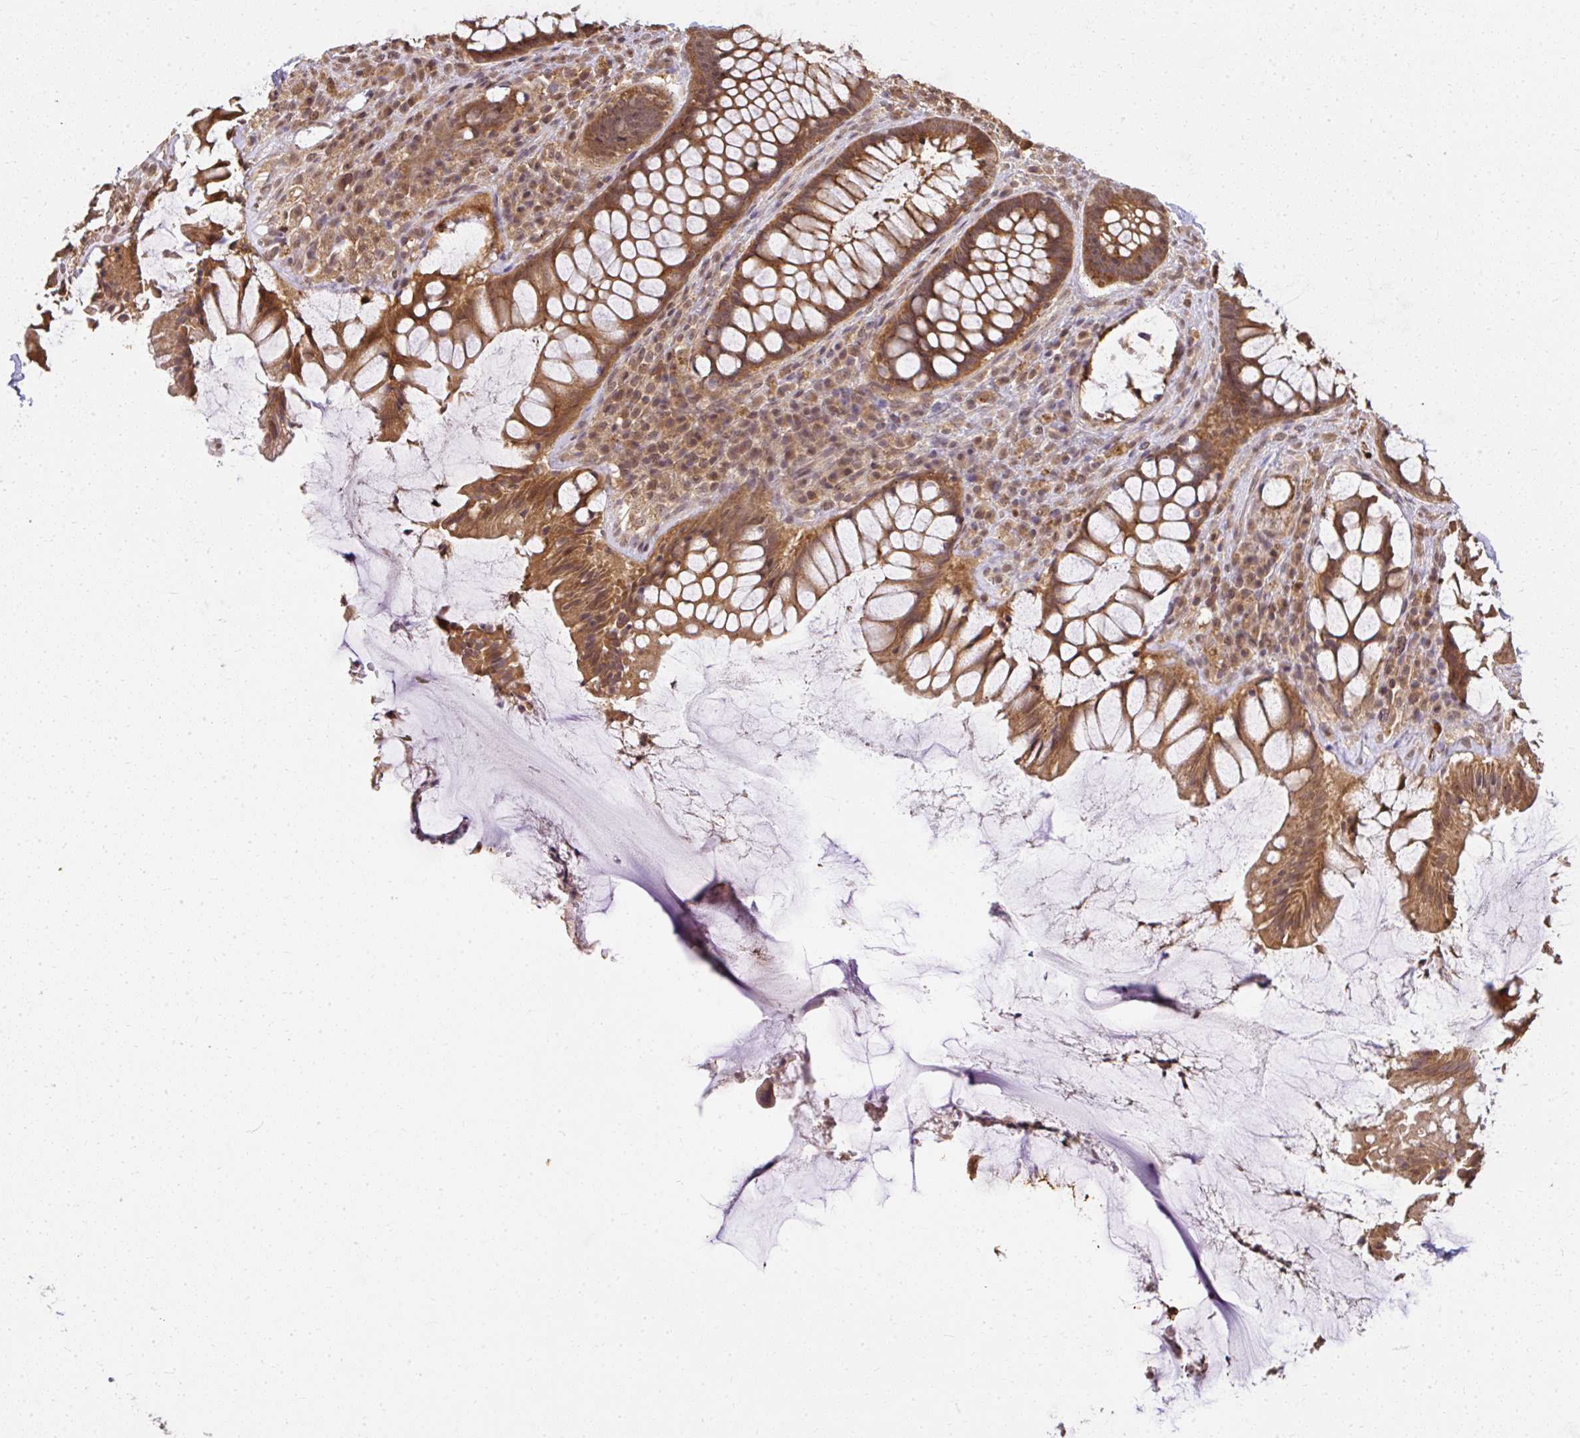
{"staining": {"intensity": "strong", "quantity": ">75%", "location": "cytoplasmic/membranous"}, "tissue": "rectum", "cell_type": "Glandular cells", "image_type": "normal", "snomed": [{"axis": "morphology", "description": "Normal tissue, NOS"}, {"axis": "topography", "description": "Rectum"}], "caption": "Strong cytoplasmic/membranous protein staining is identified in about >75% of glandular cells in rectum. (Stains: DAB in brown, nuclei in blue, Microscopy: brightfield microscopy at high magnification).", "gene": "LARS2", "patient": {"sex": "female", "age": 58}}